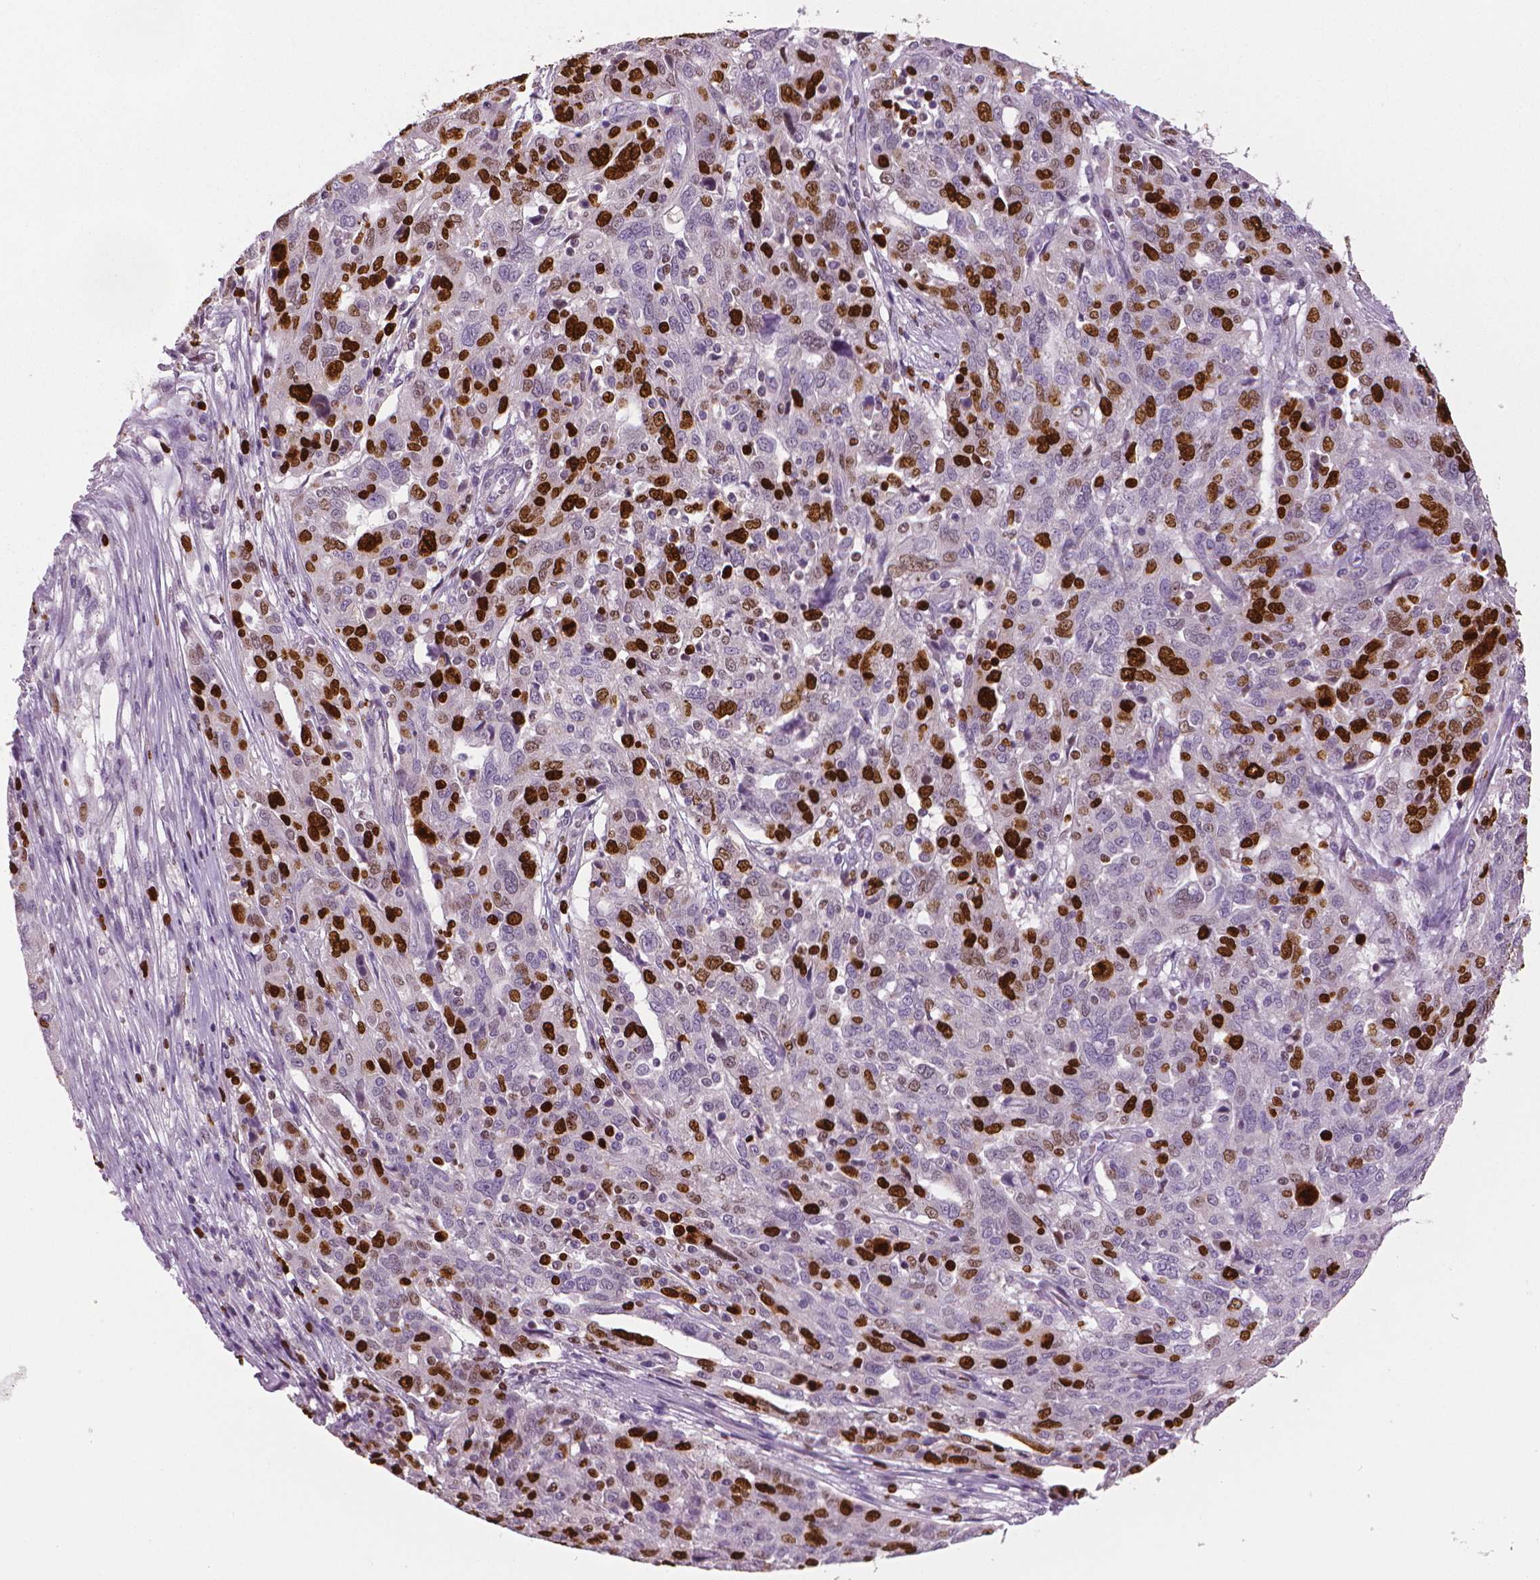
{"staining": {"intensity": "strong", "quantity": "25%-75%", "location": "nuclear"}, "tissue": "ovarian cancer", "cell_type": "Tumor cells", "image_type": "cancer", "snomed": [{"axis": "morphology", "description": "Cystadenocarcinoma, serous, NOS"}, {"axis": "topography", "description": "Ovary"}], "caption": "Brown immunohistochemical staining in serous cystadenocarcinoma (ovarian) exhibits strong nuclear positivity in about 25%-75% of tumor cells.", "gene": "MKI67", "patient": {"sex": "female", "age": 67}}